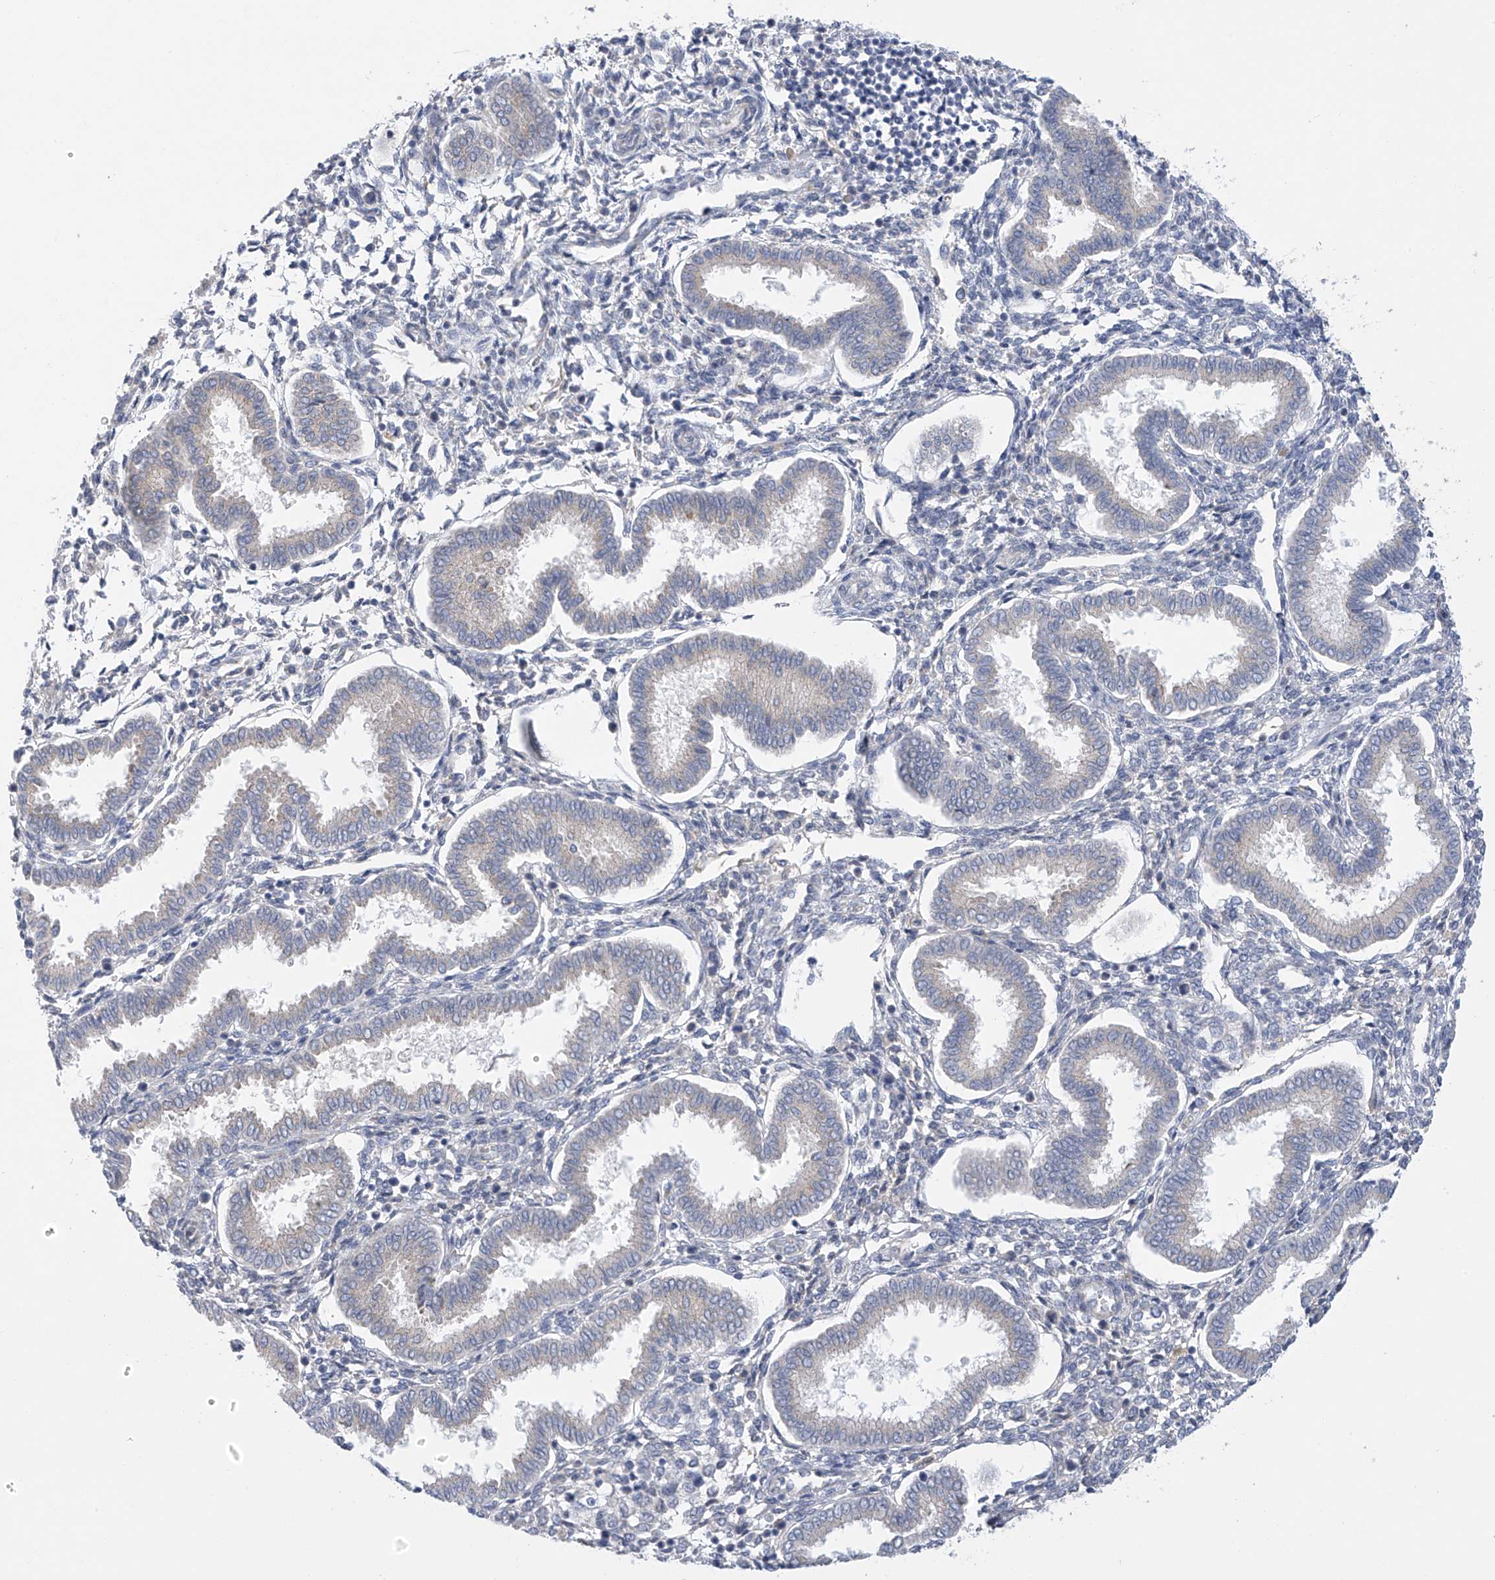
{"staining": {"intensity": "weak", "quantity": "<25%", "location": "cytoplasmic/membranous"}, "tissue": "endometrium", "cell_type": "Cells in endometrial stroma", "image_type": "normal", "snomed": [{"axis": "morphology", "description": "Normal tissue, NOS"}, {"axis": "topography", "description": "Endometrium"}], "caption": "Endometrium stained for a protein using immunohistochemistry exhibits no staining cells in endometrial stroma.", "gene": "SLCO4A1", "patient": {"sex": "female", "age": 24}}